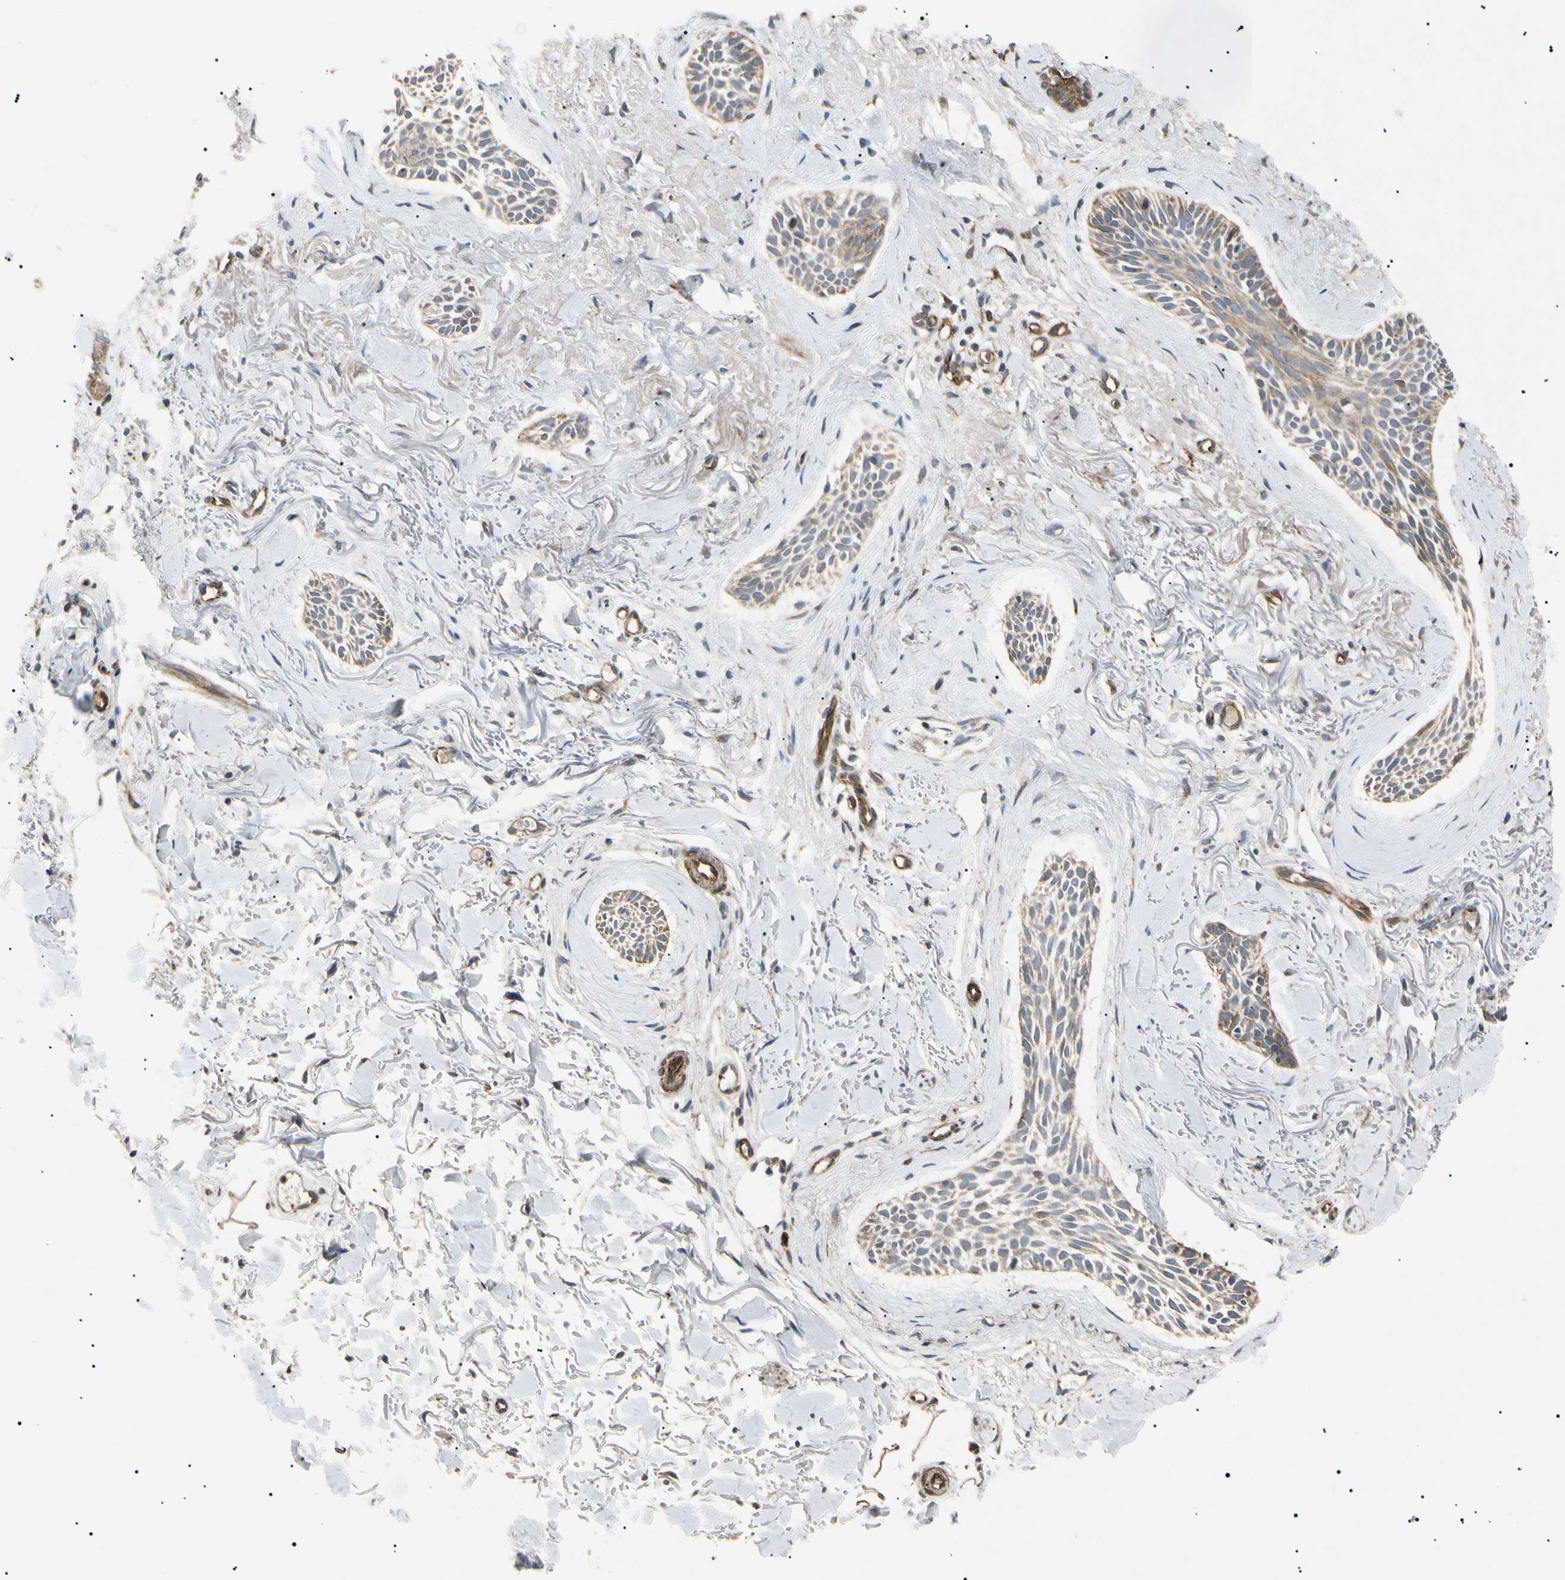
{"staining": {"intensity": "weak", "quantity": "25%-75%", "location": "cytoplasmic/membranous"}, "tissue": "skin cancer", "cell_type": "Tumor cells", "image_type": "cancer", "snomed": [{"axis": "morphology", "description": "Normal tissue, NOS"}, {"axis": "morphology", "description": "Basal cell carcinoma"}, {"axis": "topography", "description": "Skin"}], "caption": "Immunohistochemistry histopathology image of human skin basal cell carcinoma stained for a protein (brown), which shows low levels of weak cytoplasmic/membranous staining in approximately 25%-75% of tumor cells.", "gene": "TUBB4A", "patient": {"sex": "female", "age": 84}}